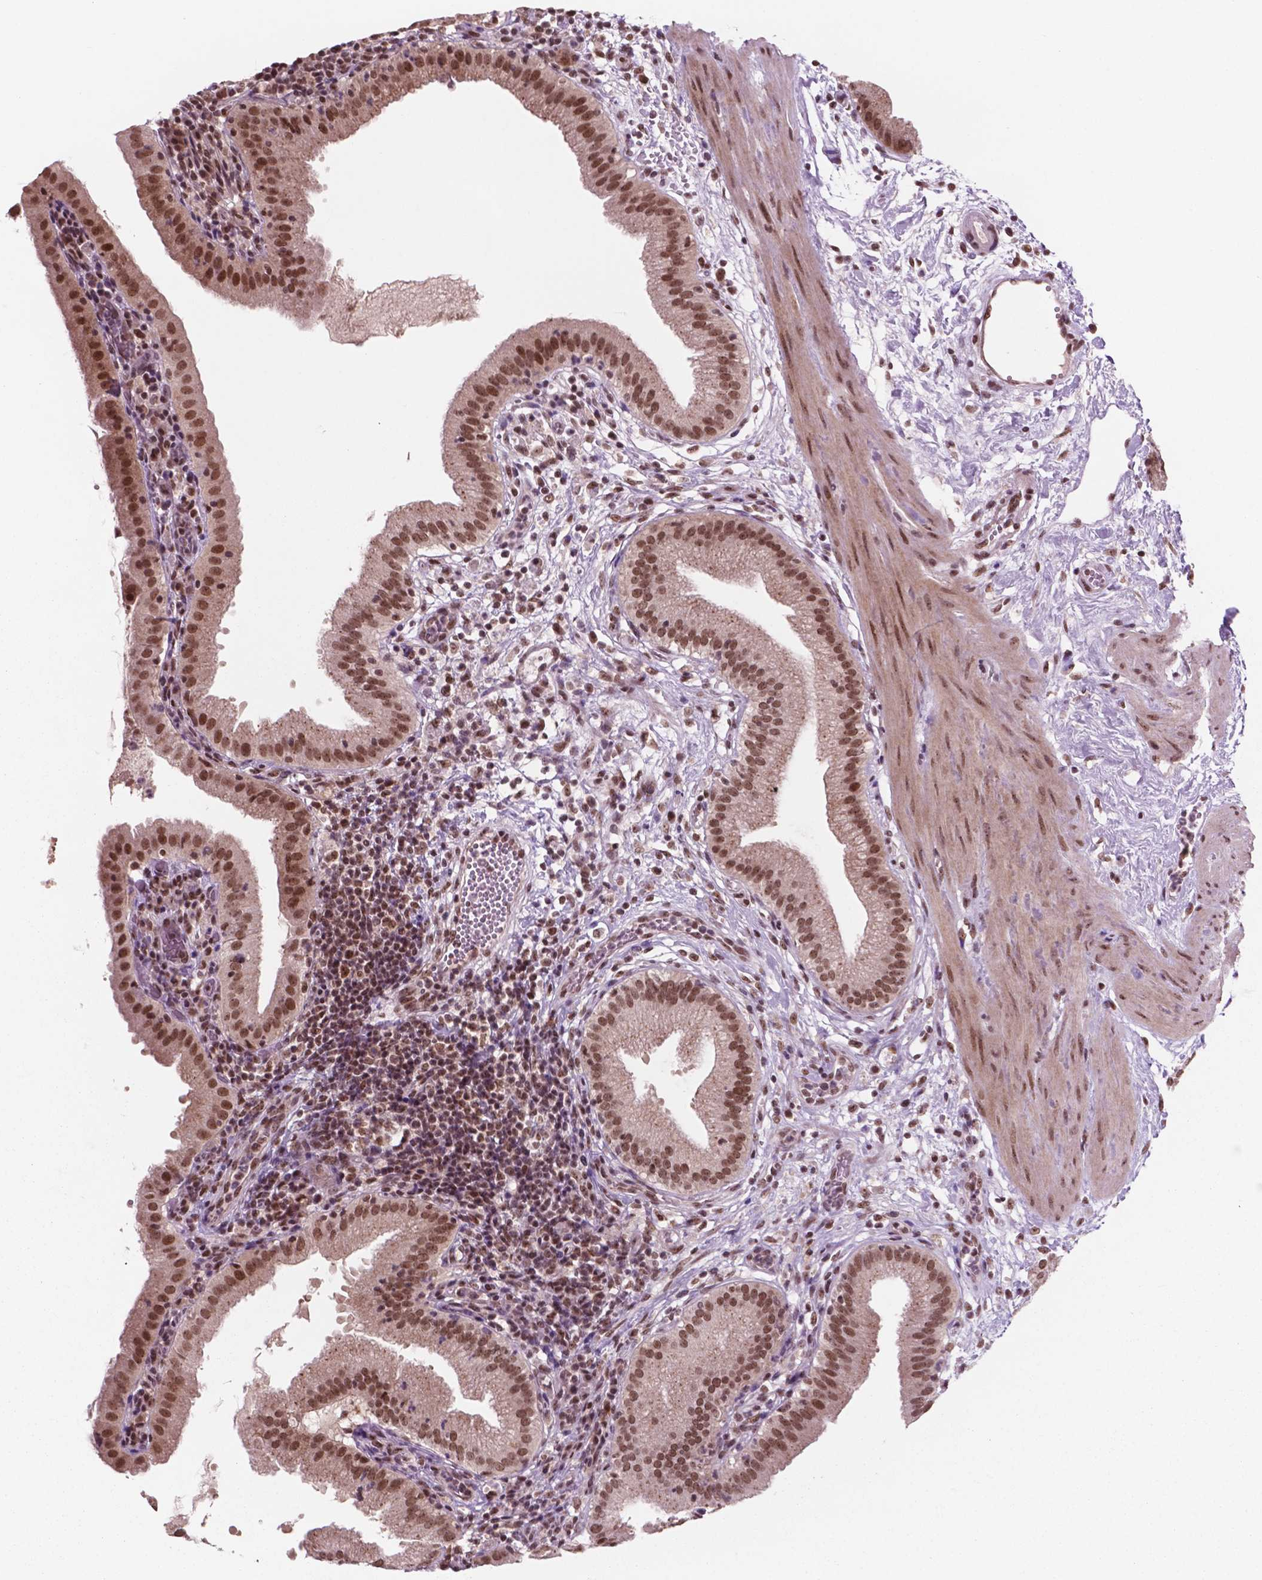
{"staining": {"intensity": "strong", "quantity": ">75%", "location": "nuclear"}, "tissue": "gallbladder", "cell_type": "Glandular cells", "image_type": "normal", "snomed": [{"axis": "morphology", "description": "Normal tissue, NOS"}, {"axis": "topography", "description": "Gallbladder"}], "caption": "A brown stain labels strong nuclear expression of a protein in glandular cells of unremarkable human gallbladder.", "gene": "POLR2E", "patient": {"sex": "female", "age": 65}}